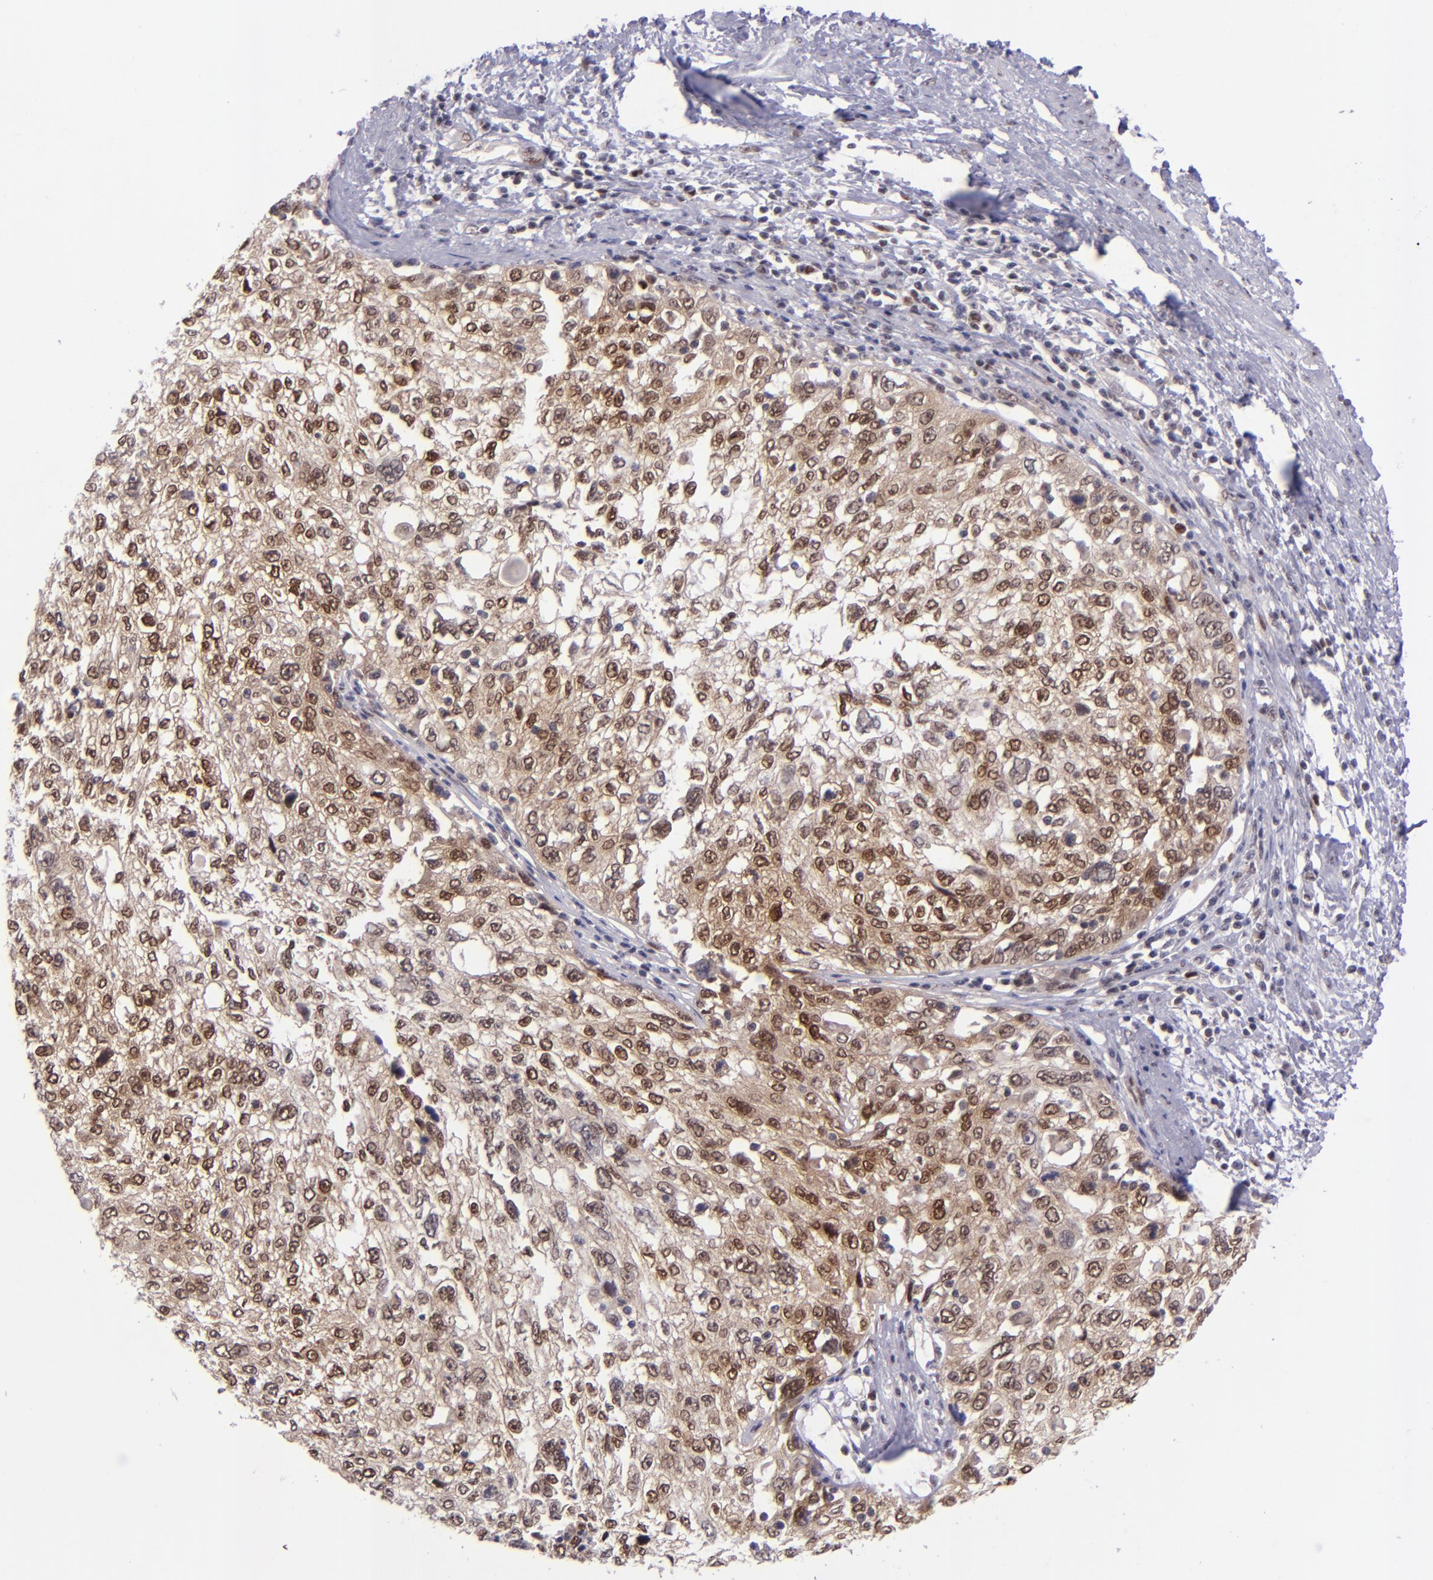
{"staining": {"intensity": "moderate", "quantity": ">75%", "location": "nuclear"}, "tissue": "cervical cancer", "cell_type": "Tumor cells", "image_type": "cancer", "snomed": [{"axis": "morphology", "description": "Squamous cell carcinoma, NOS"}, {"axis": "topography", "description": "Cervix"}], "caption": "A photomicrograph showing moderate nuclear expression in about >75% of tumor cells in squamous cell carcinoma (cervical), as visualized by brown immunohistochemical staining.", "gene": "BAG1", "patient": {"sex": "female", "age": 57}}